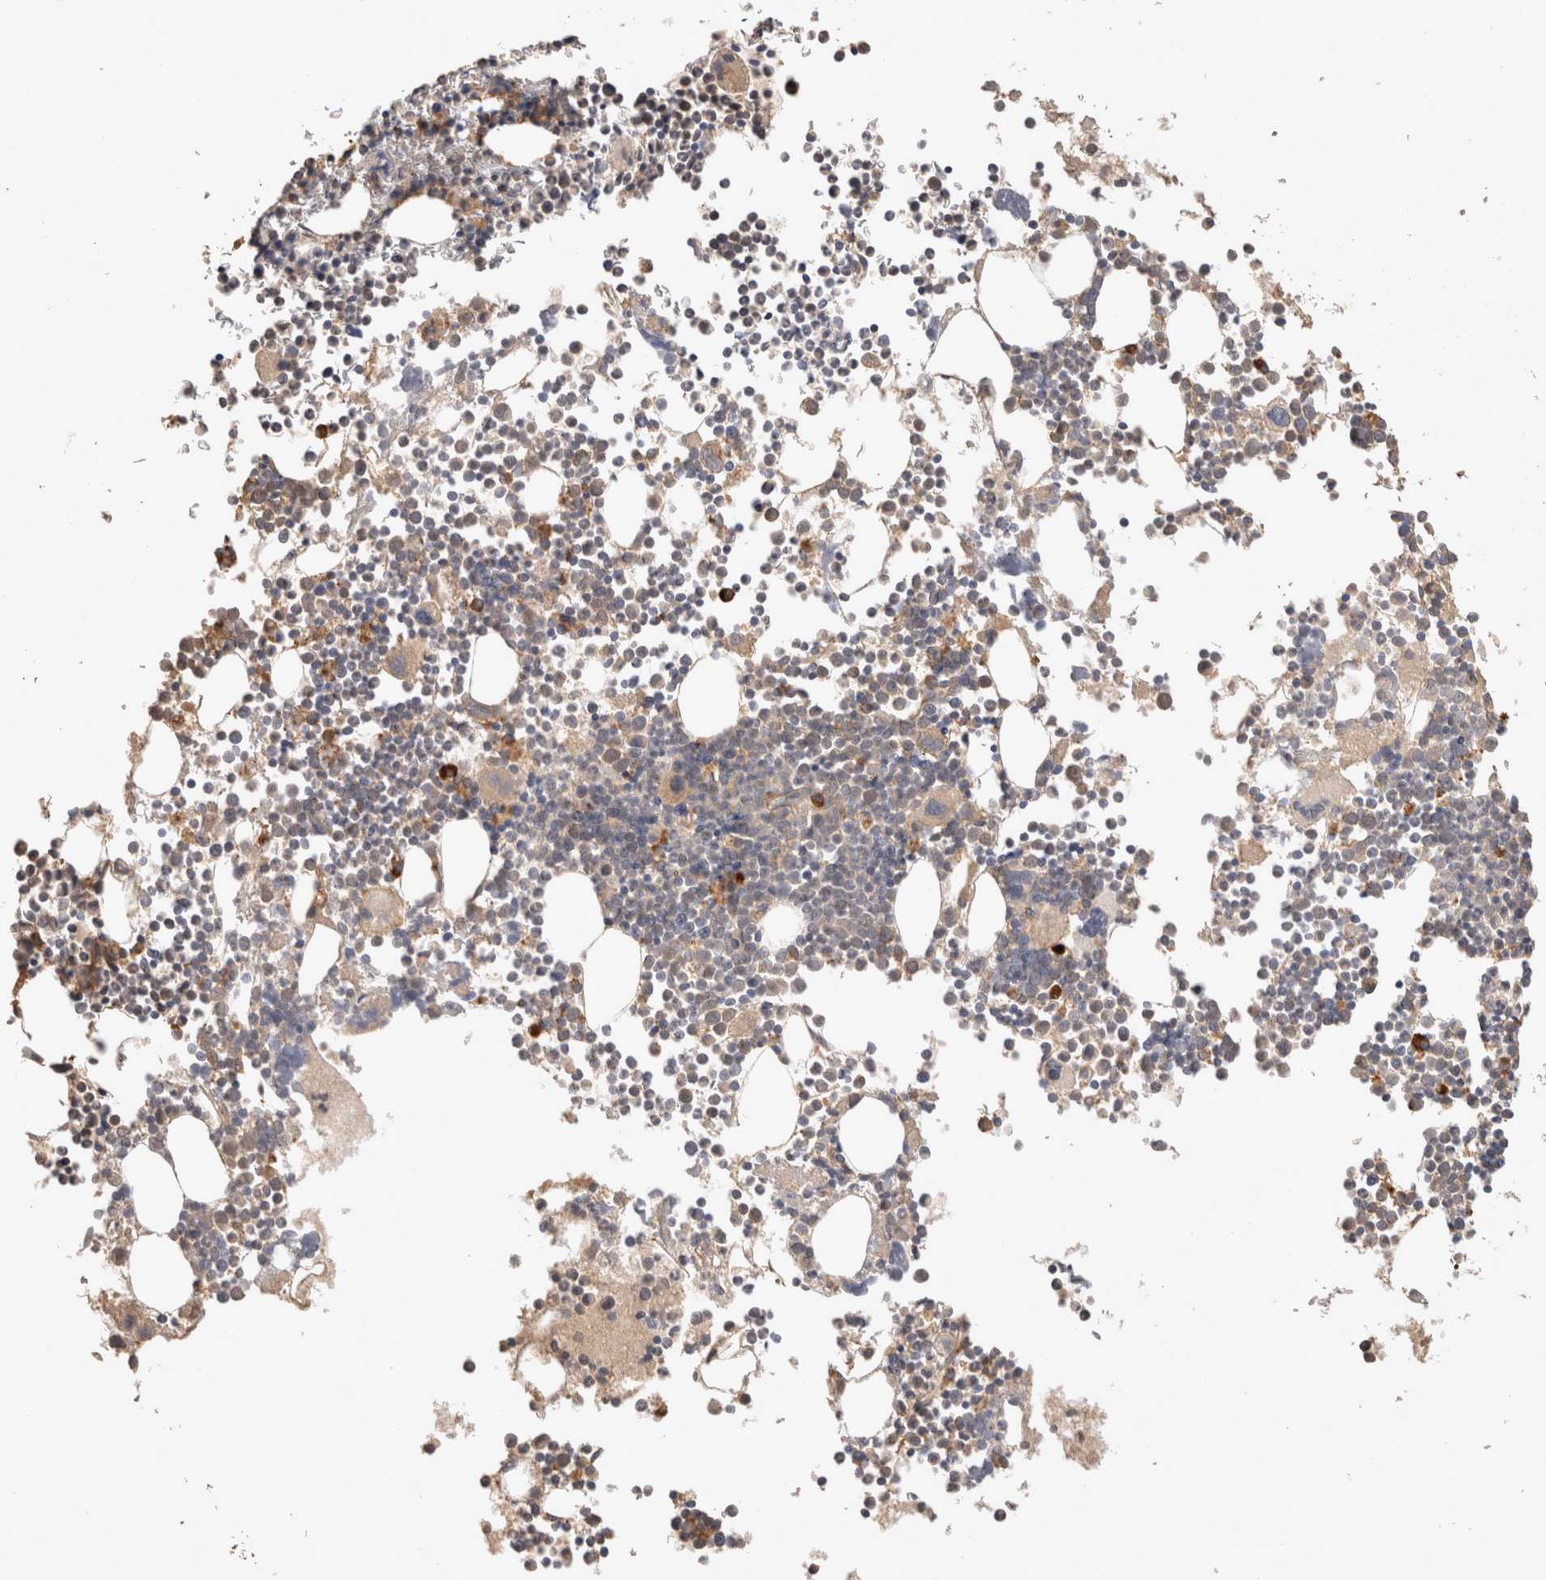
{"staining": {"intensity": "strong", "quantity": "<25%", "location": "cytoplasmic/membranous"}, "tissue": "bone marrow", "cell_type": "Hematopoietic cells", "image_type": "normal", "snomed": [{"axis": "morphology", "description": "Normal tissue, NOS"}, {"axis": "morphology", "description": "Inflammation, NOS"}, {"axis": "topography", "description": "Bone marrow"}], "caption": "Normal bone marrow reveals strong cytoplasmic/membranous positivity in about <25% of hematopoietic cells.", "gene": "HROB", "patient": {"sex": "male", "age": 46}}